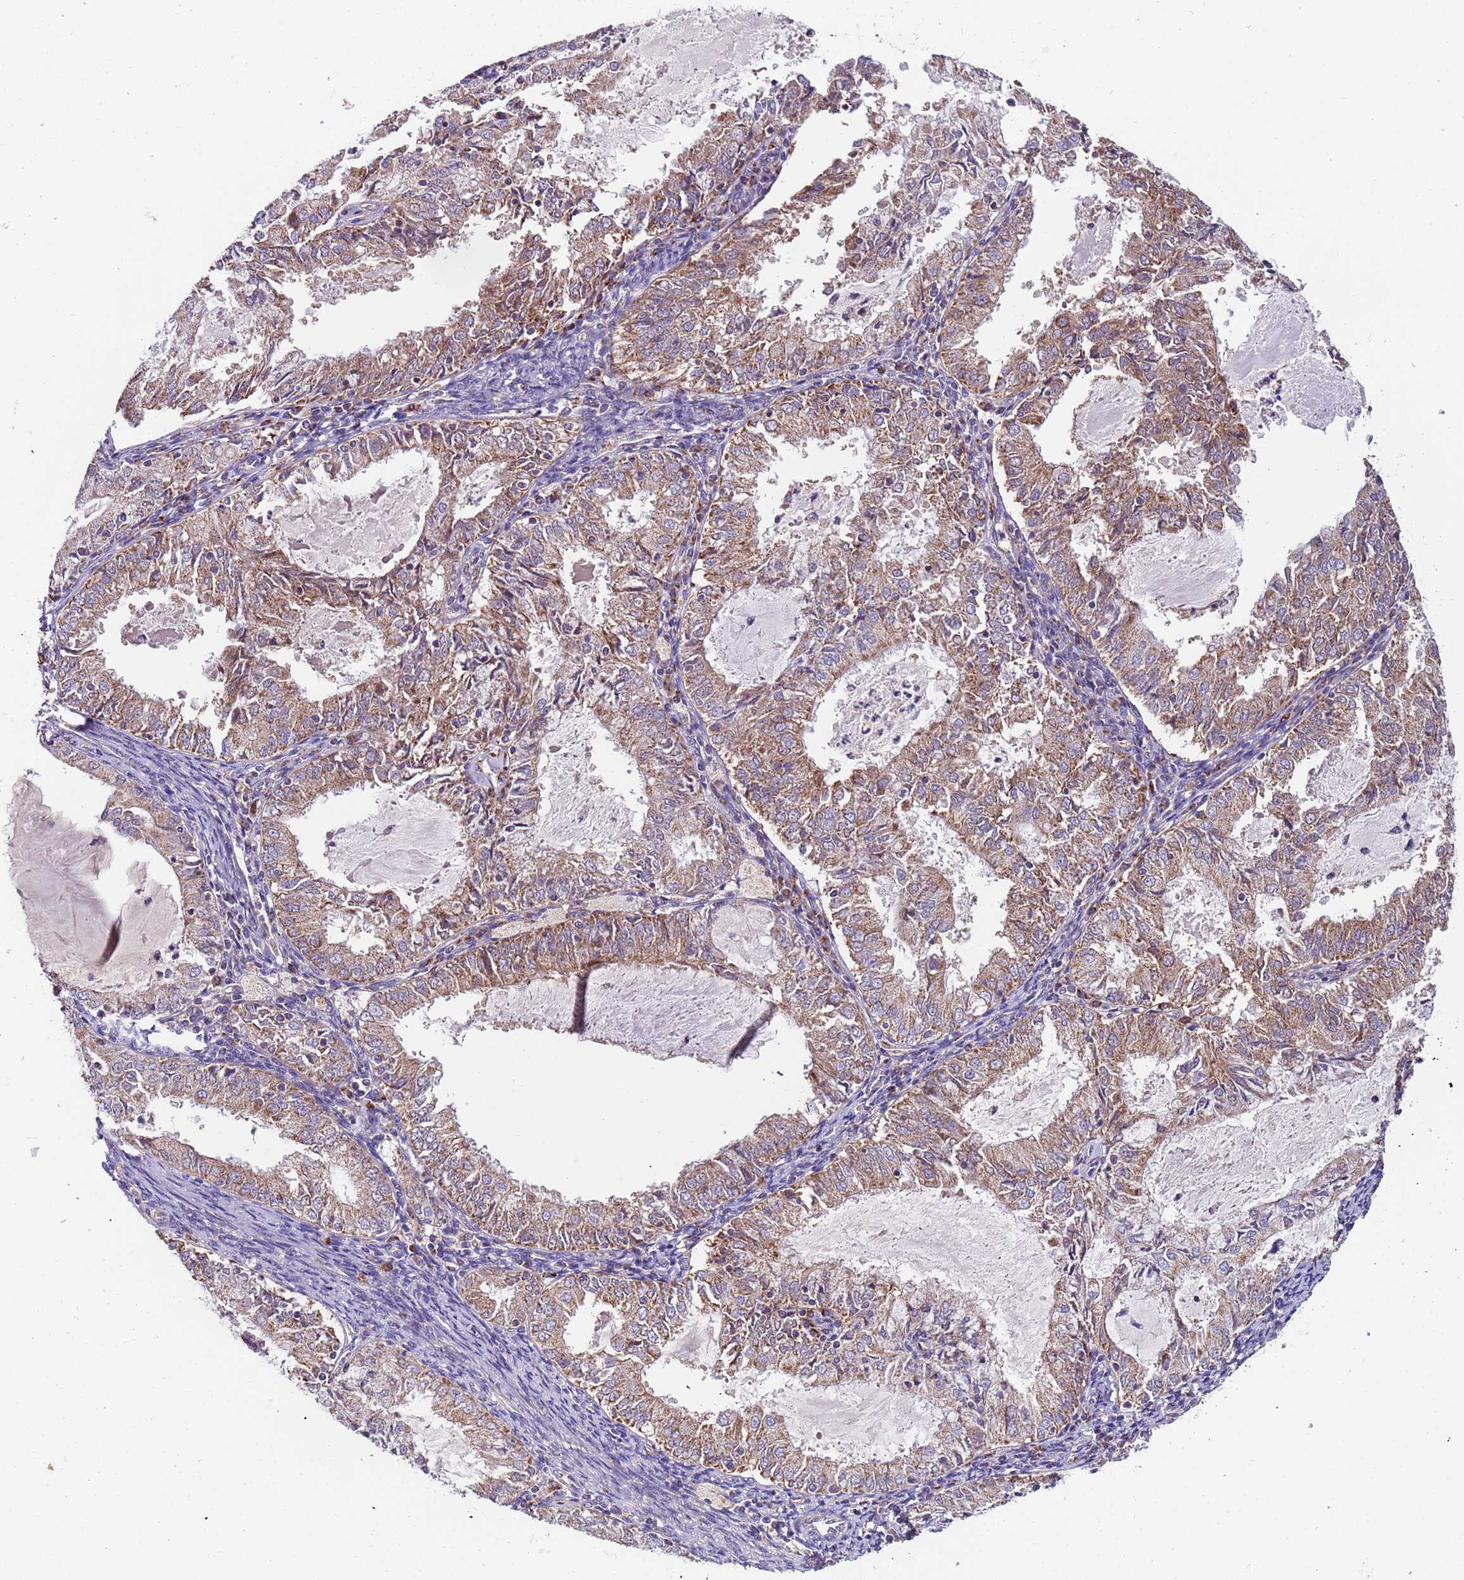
{"staining": {"intensity": "moderate", "quantity": ">75%", "location": "cytoplasmic/membranous"}, "tissue": "endometrial cancer", "cell_type": "Tumor cells", "image_type": "cancer", "snomed": [{"axis": "morphology", "description": "Adenocarcinoma, NOS"}, {"axis": "topography", "description": "Endometrium"}], "caption": "Moderate cytoplasmic/membranous expression is identified in about >75% of tumor cells in endometrial adenocarcinoma.", "gene": "TMEM126A", "patient": {"sex": "female", "age": 57}}